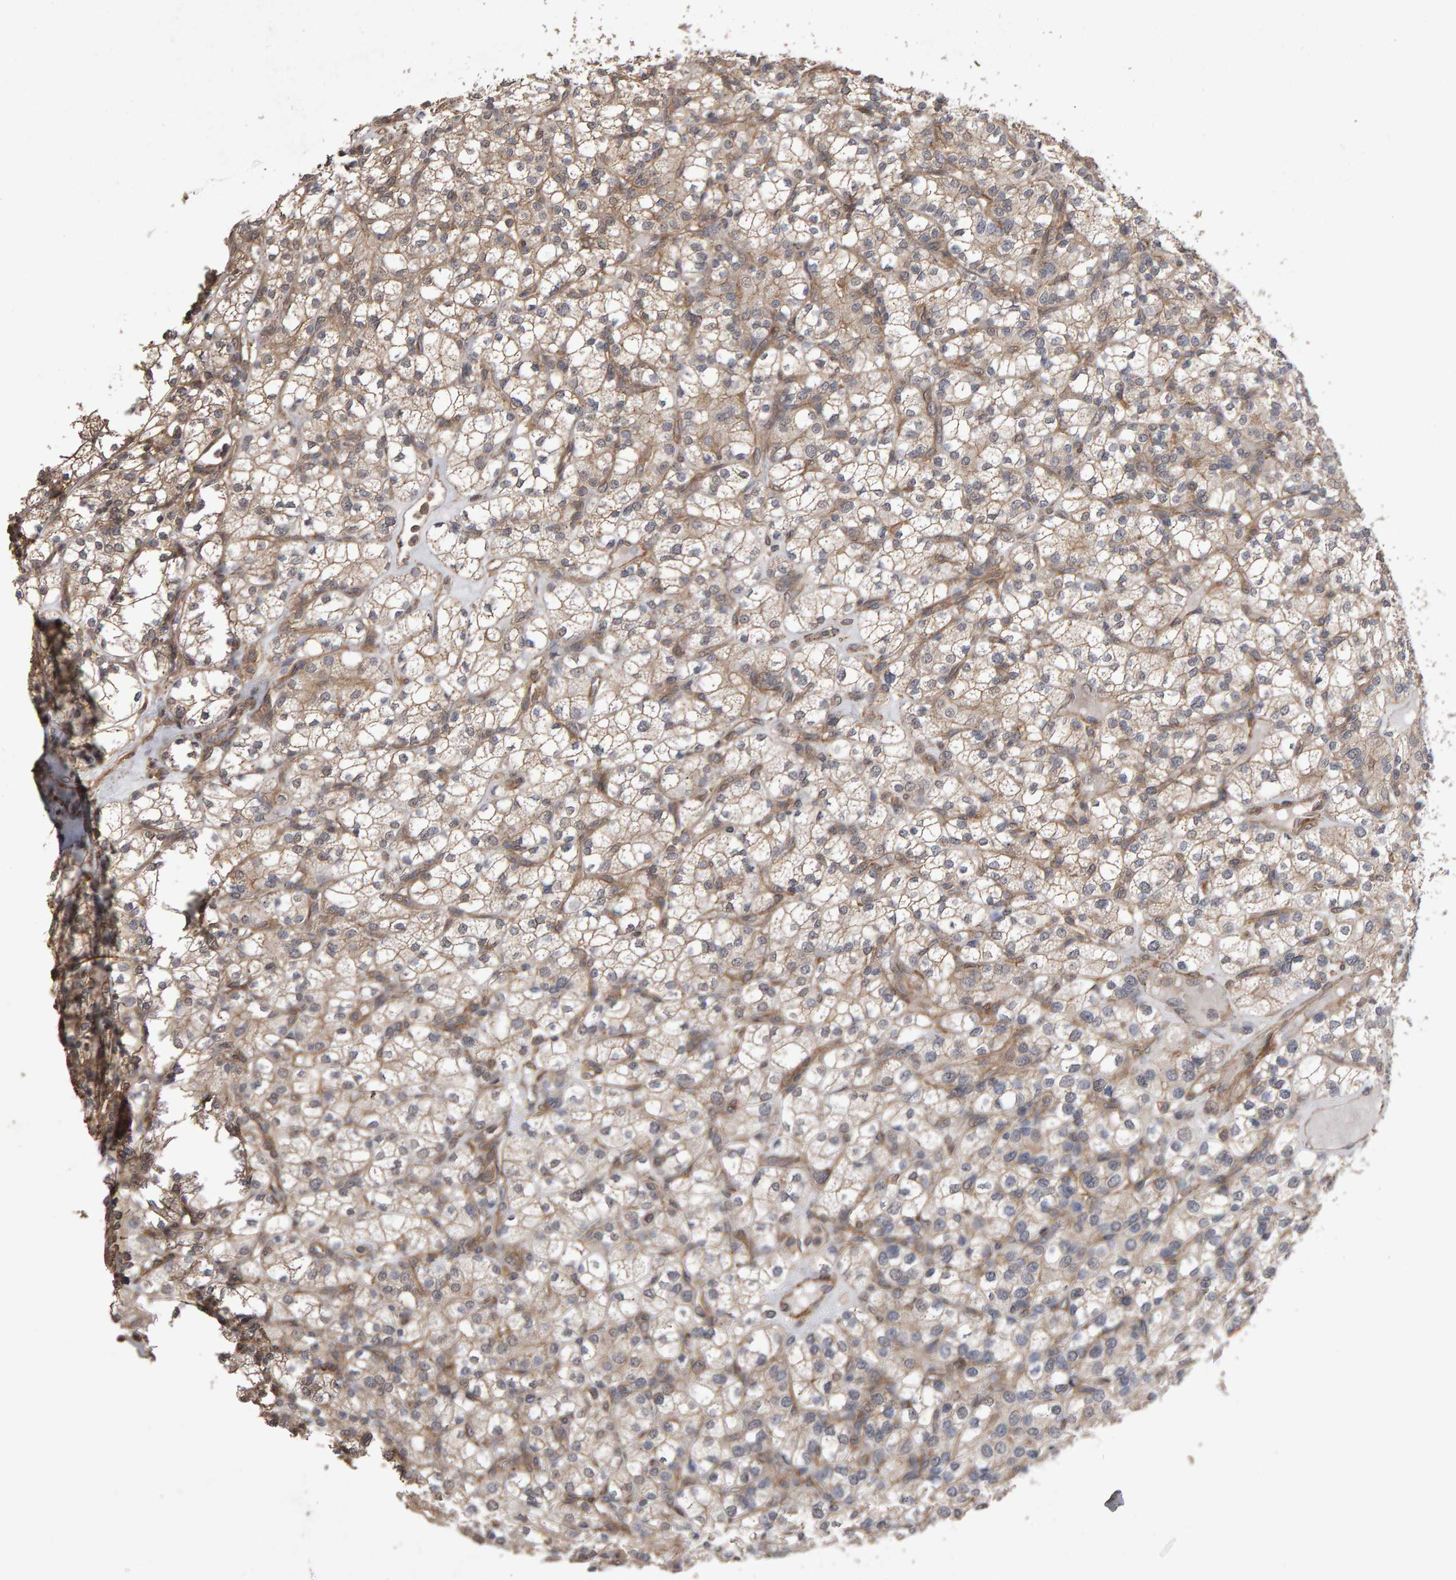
{"staining": {"intensity": "weak", "quantity": "25%-75%", "location": "cytoplasmic/membranous"}, "tissue": "renal cancer", "cell_type": "Tumor cells", "image_type": "cancer", "snomed": [{"axis": "morphology", "description": "Adenocarcinoma, NOS"}, {"axis": "topography", "description": "Kidney"}], "caption": "The photomicrograph shows immunohistochemical staining of renal cancer. There is weak cytoplasmic/membranous staining is seen in approximately 25%-75% of tumor cells. The staining was performed using DAB to visualize the protein expression in brown, while the nuclei were stained in blue with hematoxylin (Magnification: 20x).", "gene": "SCRIB", "patient": {"sex": "male", "age": 77}}